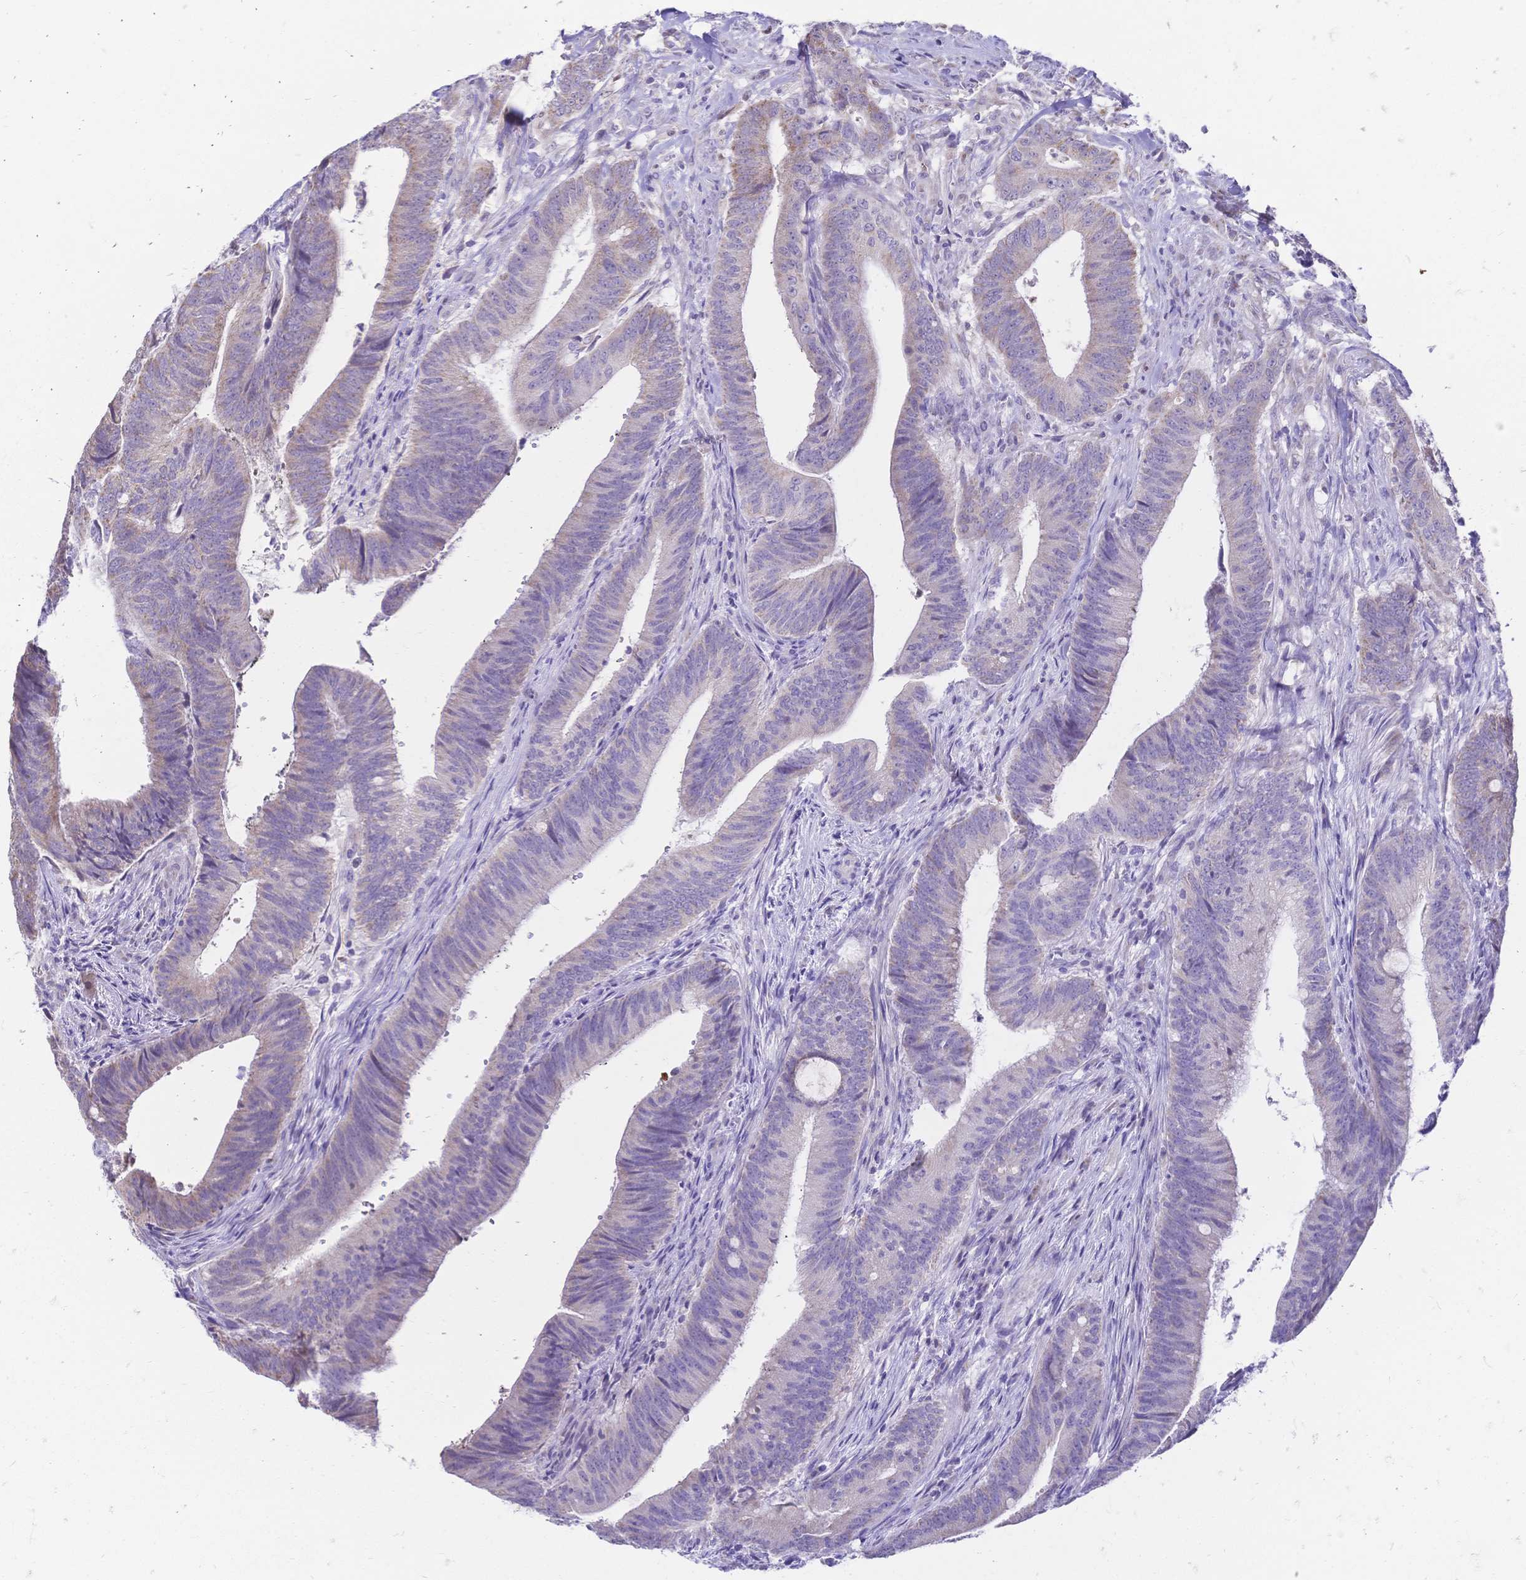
{"staining": {"intensity": "weak", "quantity": "<25%", "location": "cytoplasmic/membranous"}, "tissue": "colorectal cancer", "cell_type": "Tumor cells", "image_type": "cancer", "snomed": [{"axis": "morphology", "description": "Adenocarcinoma, NOS"}, {"axis": "topography", "description": "Colon"}], "caption": "Histopathology image shows no significant protein positivity in tumor cells of colorectal cancer. (DAB immunohistochemistry with hematoxylin counter stain).", "gene": "CLEC18B", "patient": {"sex": "female", "age": 43}}